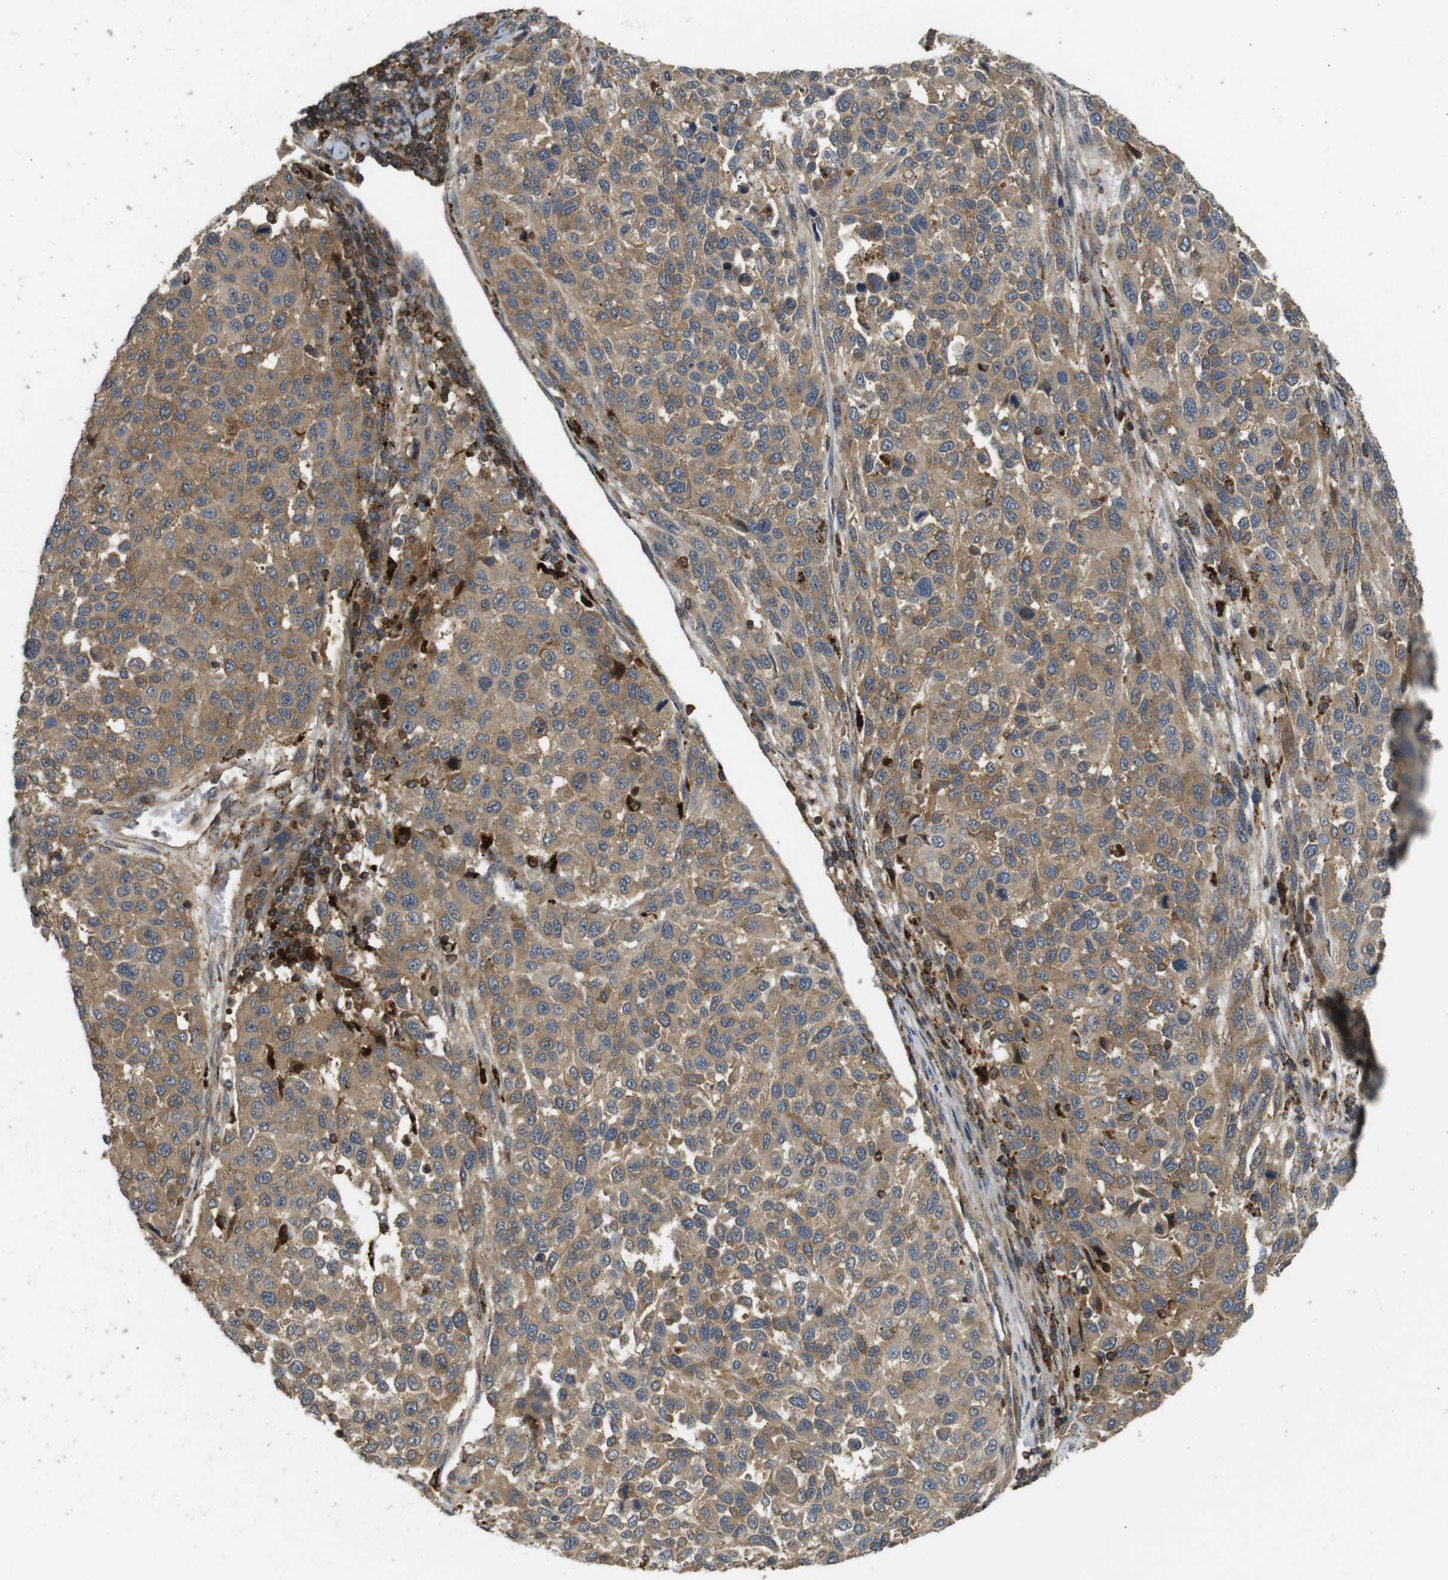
{"staining": {"intensity": "moderate", "quantity": ">75%", "location": "cytoplasmic/membranous"}, "tissue": "melanoma", "cell_type": "Tumor cells", "image_type": "cancer", "snomed": [{"axis": "morphology", "description": "Malignant melanoma, Metastatic site"}, {"axis": "topography", "description": "Lymph node"}], "caption": "Immunohistochemical staining of malignant melanoma (metastatic site) reveals medium levels of moderate cytoplasmic/membranous staining in about >75% of tumor cells.", "gene": "KSR1", "patient": {"sex": "male", "age": 61}}